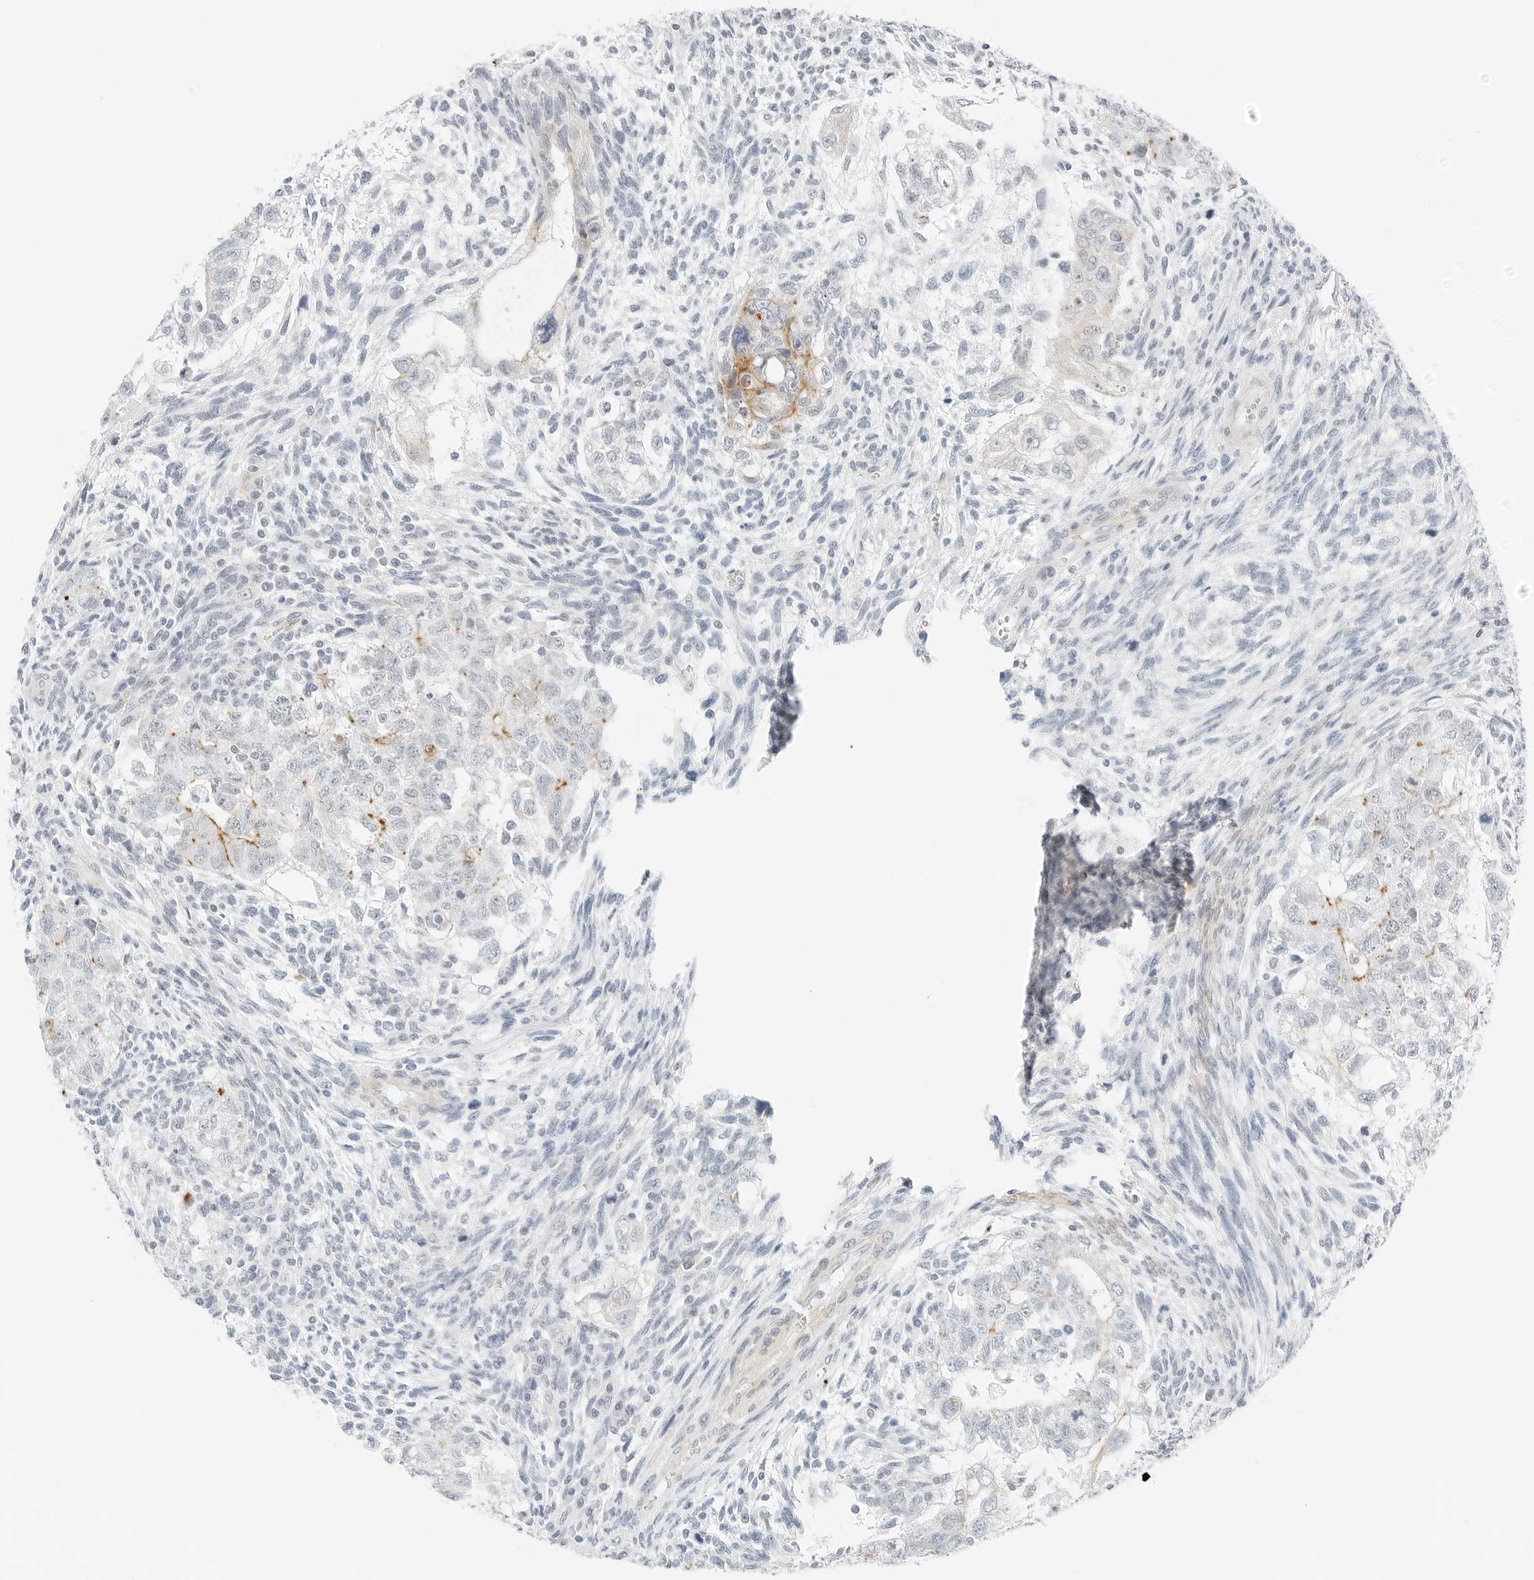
{"staining": {"intensity": "negative", "quantity": "none", "location": "none"}, "tissue": "testis cancer", "cell_type": "Tumor cells", "image_type": "cancer", "snomed": [{"axis": "morphology", "description": "Carcinoma, Embryonal, NOS"}, {"axis": "topography", "description": "Testis"}], "caption": "This is an IHC photomicrograph of human testis cancer. There is no positivity in tumor cells.", "gene": "IQCC", "patient": {"sex": "male", "age": 37}}